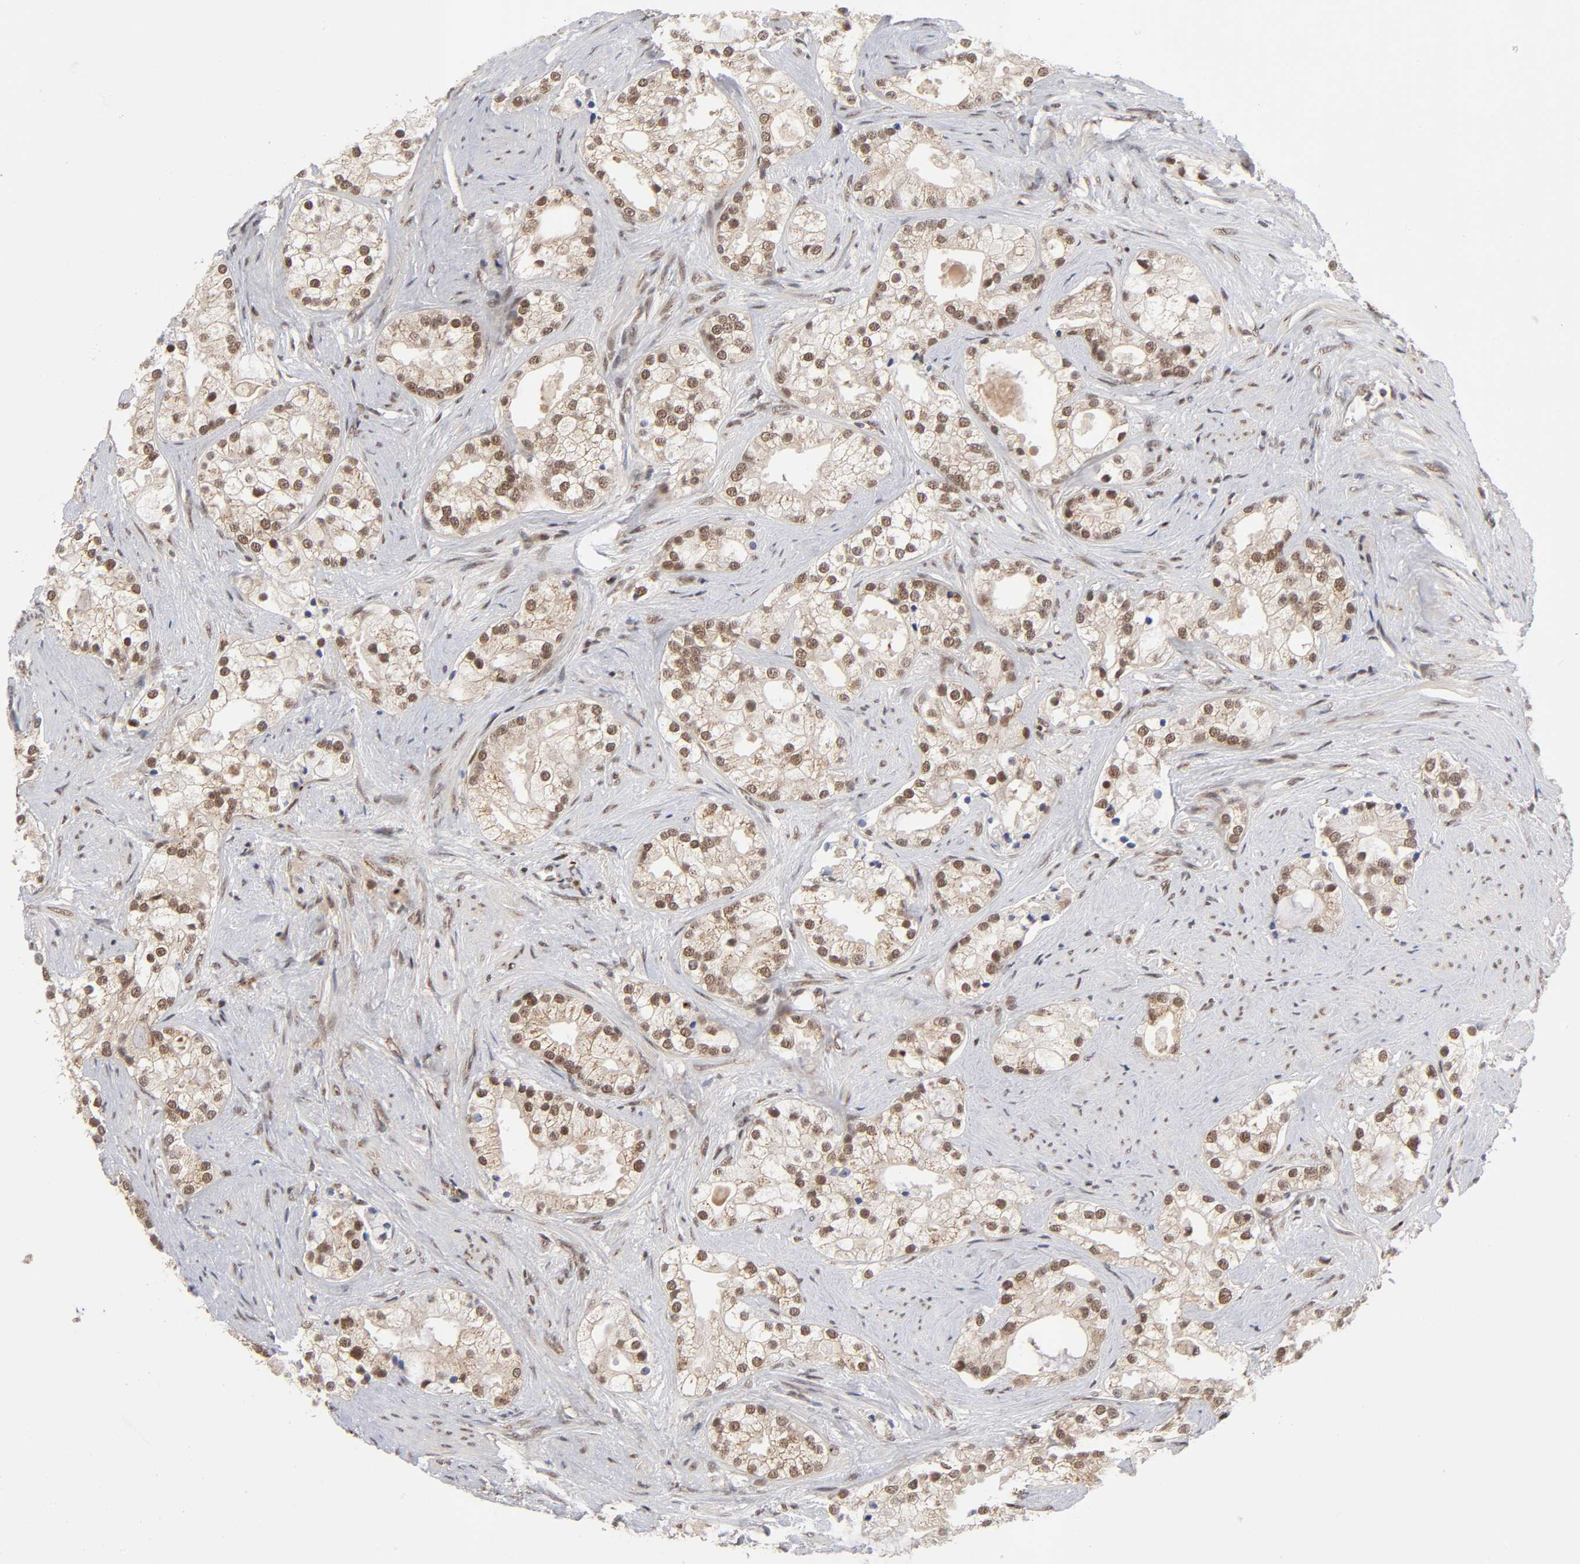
{"staining": {"intensity": "moderate", "quantity": ">75%", "location": "cytoplasmic/membranous,nuclear"}, "tissue": "prostate cancer", "cell_type": "Tumor cells", "image_type": "cancer", "snomed": [{"axis": "morphology", "description": "Adenocarcinoma, Low grade"}, {"axis": "topography", "description": "Prostate"}], "caption": "Moderate cytoplasmic/membranous and nuclear protein expression is seen in approximately >75% of tumor cells in prostate low-grade adenocarcinoma. (Stains: DAB (3,3'-diaminobenzidine) in brown, nuclei in blue, Microscopy: brightfield microscopy at high magnification).", "gene": "EP300", "patient": {"sex": "male", "age": 58}}